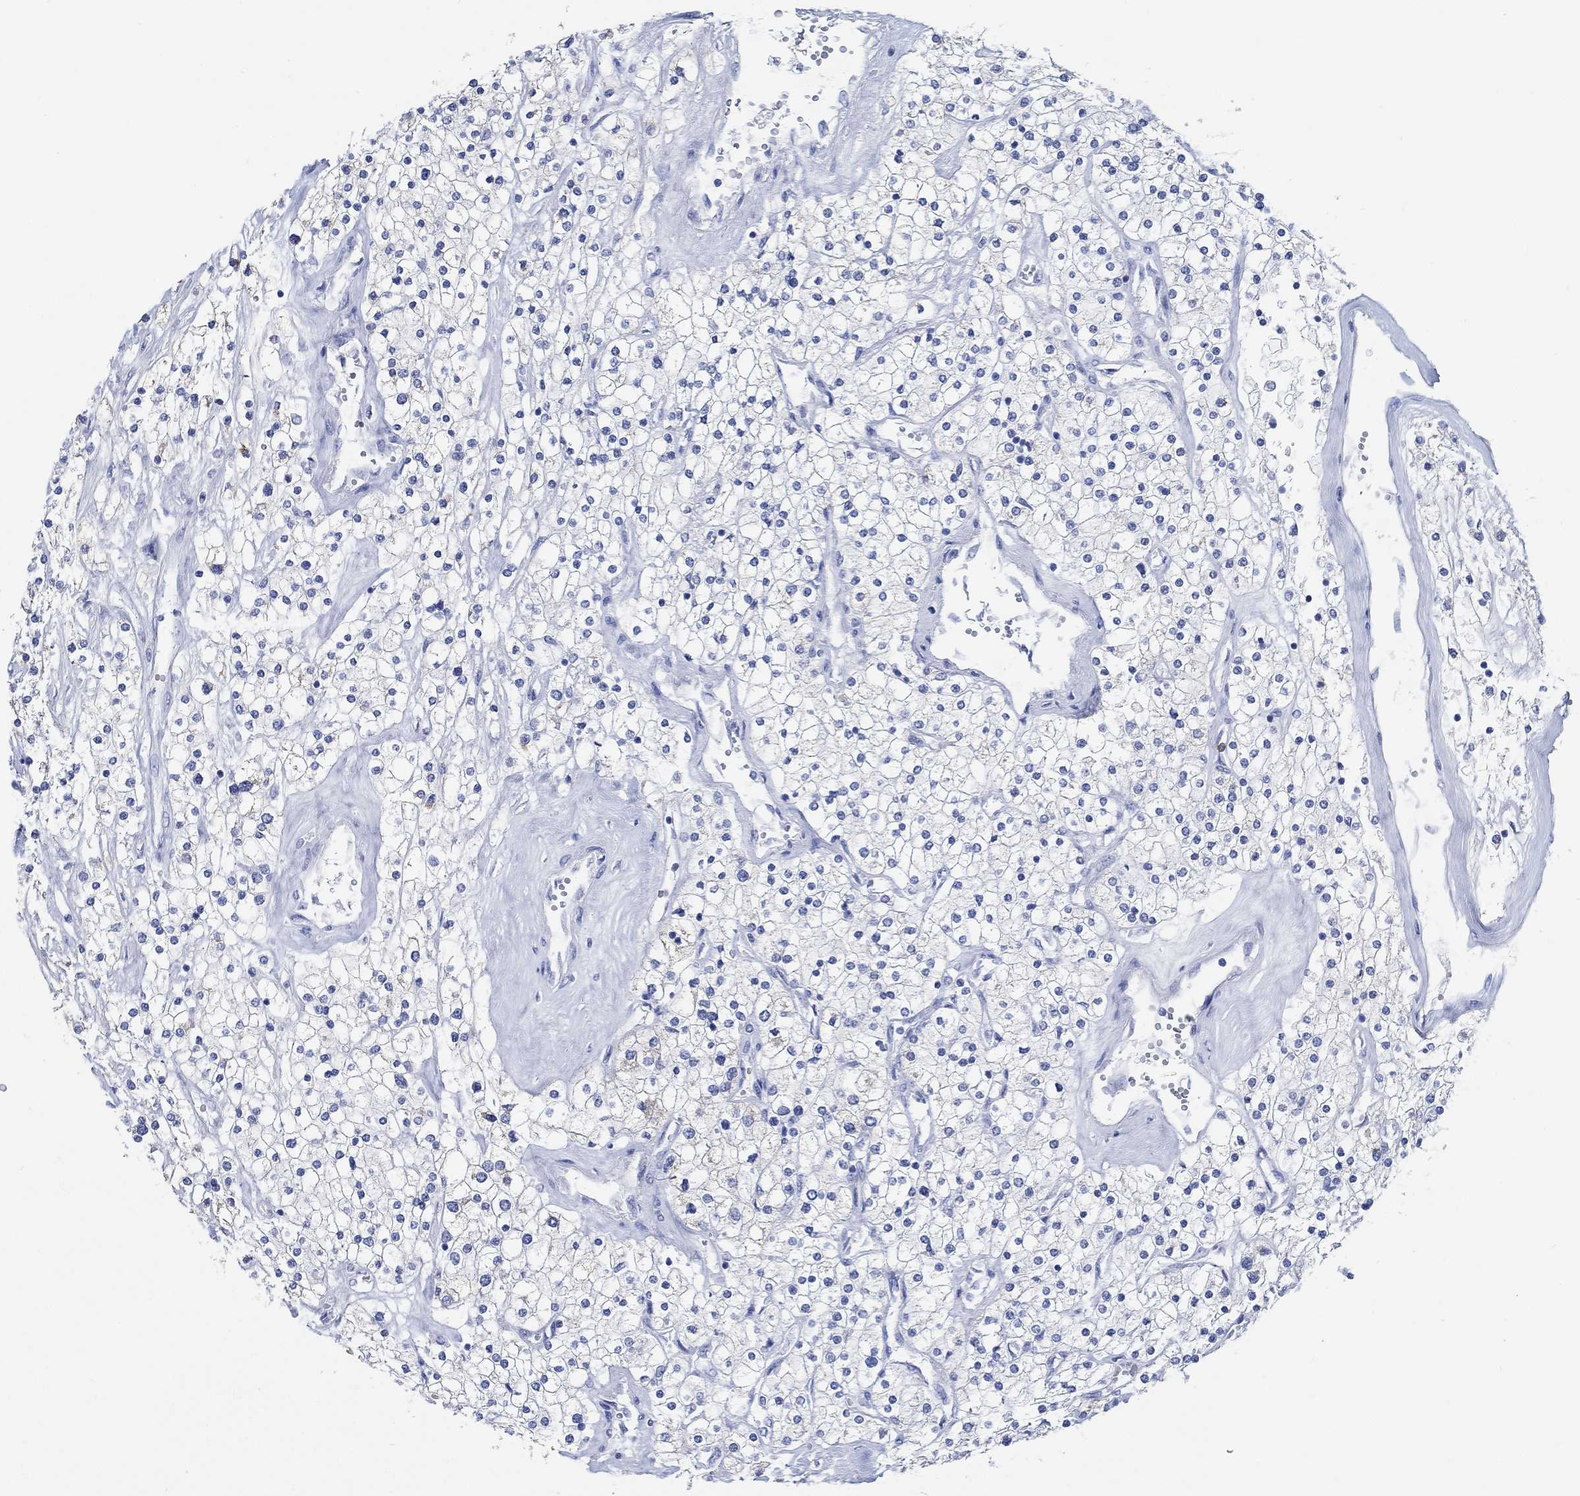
{"staining": {"intensity": "negative", "quantity": "none", "location": "none"}, "tissue": "renal cancer", "cell_type": "Tumor cells", "image_type": "cancer", "snomed": [{"axis": "morphology", "description": "Adenocarcinoma, NOS"}, {"axis": "topography", "description": "Kidney"}], "caption": "A histopathology image of human renal cancer is negative for staining in tumor cells.", "gene": "PPP1R17", "patient": {"sex": "male", "age": 80}}